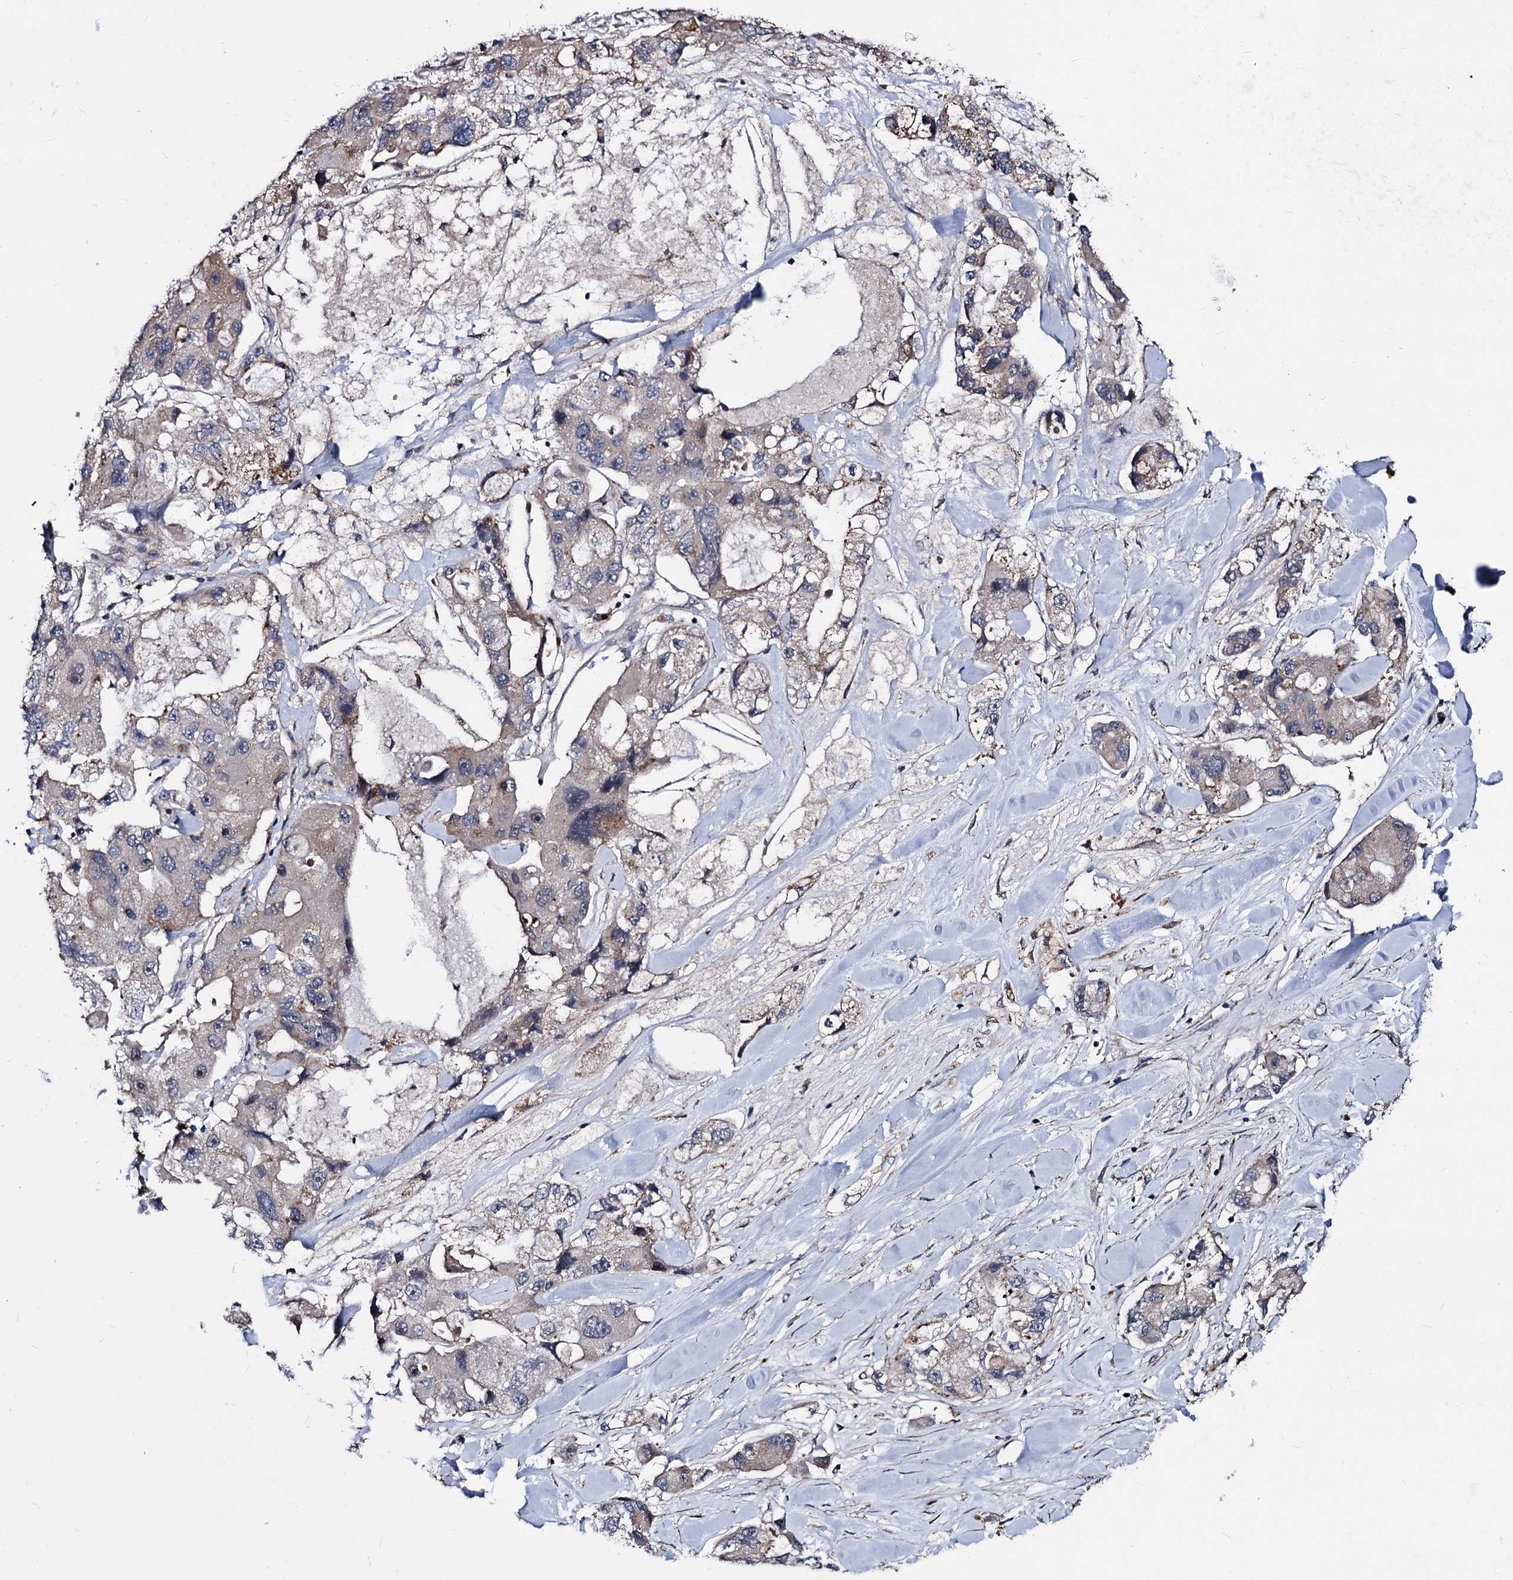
{"staining": {"intensity": "weak", "quantity": "<25%", "location": "cytoplasmic/membranous"}, "tissue": "lung cancer", "cell_type": "Tumor cells", "image_type": "cancer", "snomed": [{"axis": "morphology", "description": "Adenocarcinoma, NOS"}, {"axis": "topography", "description": "Lung"}], "caption": "Lung cancer (adenocarcinoma) was stained to show a protein in brown. There is no significant expression in tumor cells. (DAB immunohistochemistry (IHC) with hematoxylin counter stain).", "gene": "SMAGP", "patient": {"sex": "female", "age": 54}}